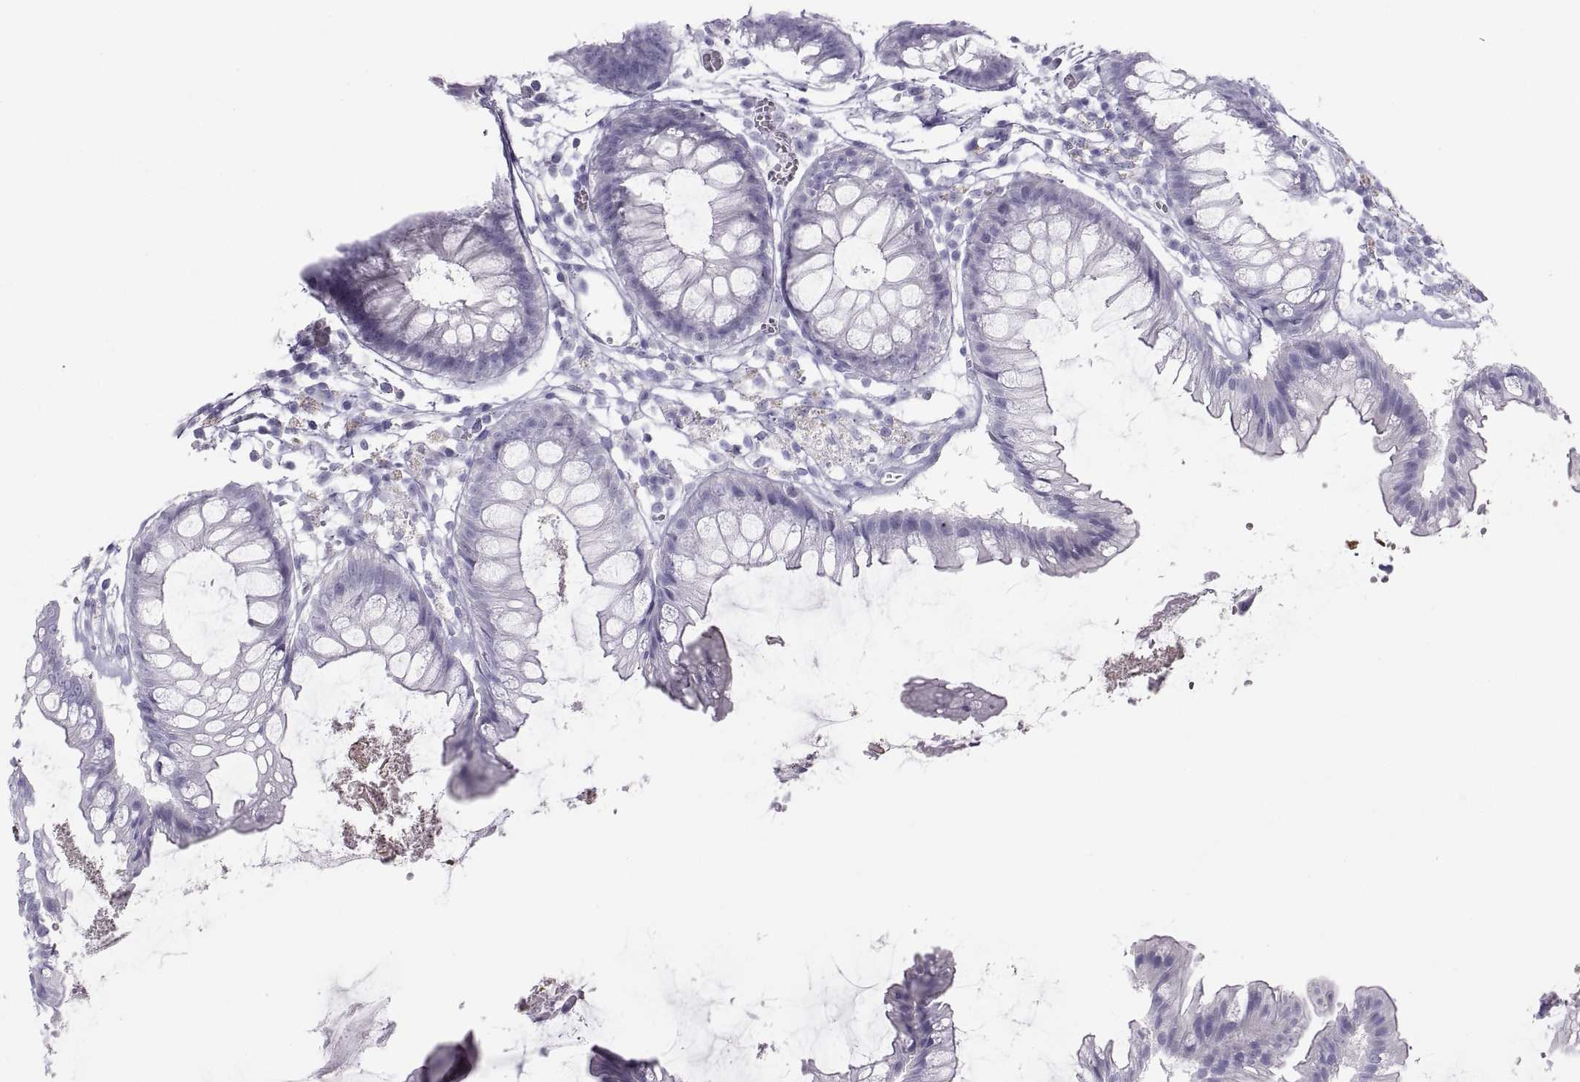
{"staining": {"intensity": "negative", "quantity": "none", "location": "none"}, "tissue": "colon", "cell_type": "Endothelial cells", "image_type": "normal", "snomed": [{"axis": "morphology", "description": "Normal tissue, NOS"}, {"axis": "morphology", "description": "Adenocarcinoma, NOS"}, {"axis": "topography", "description": "Colon"}], "caption": "A high-resolution micrograph shows immunohistochemistry (IHC) staining of normal colon, which exhibits no significant expression in endothelial cells.", "gene": "SEMG1", "patient": {"sex": "male", "age": 65}}